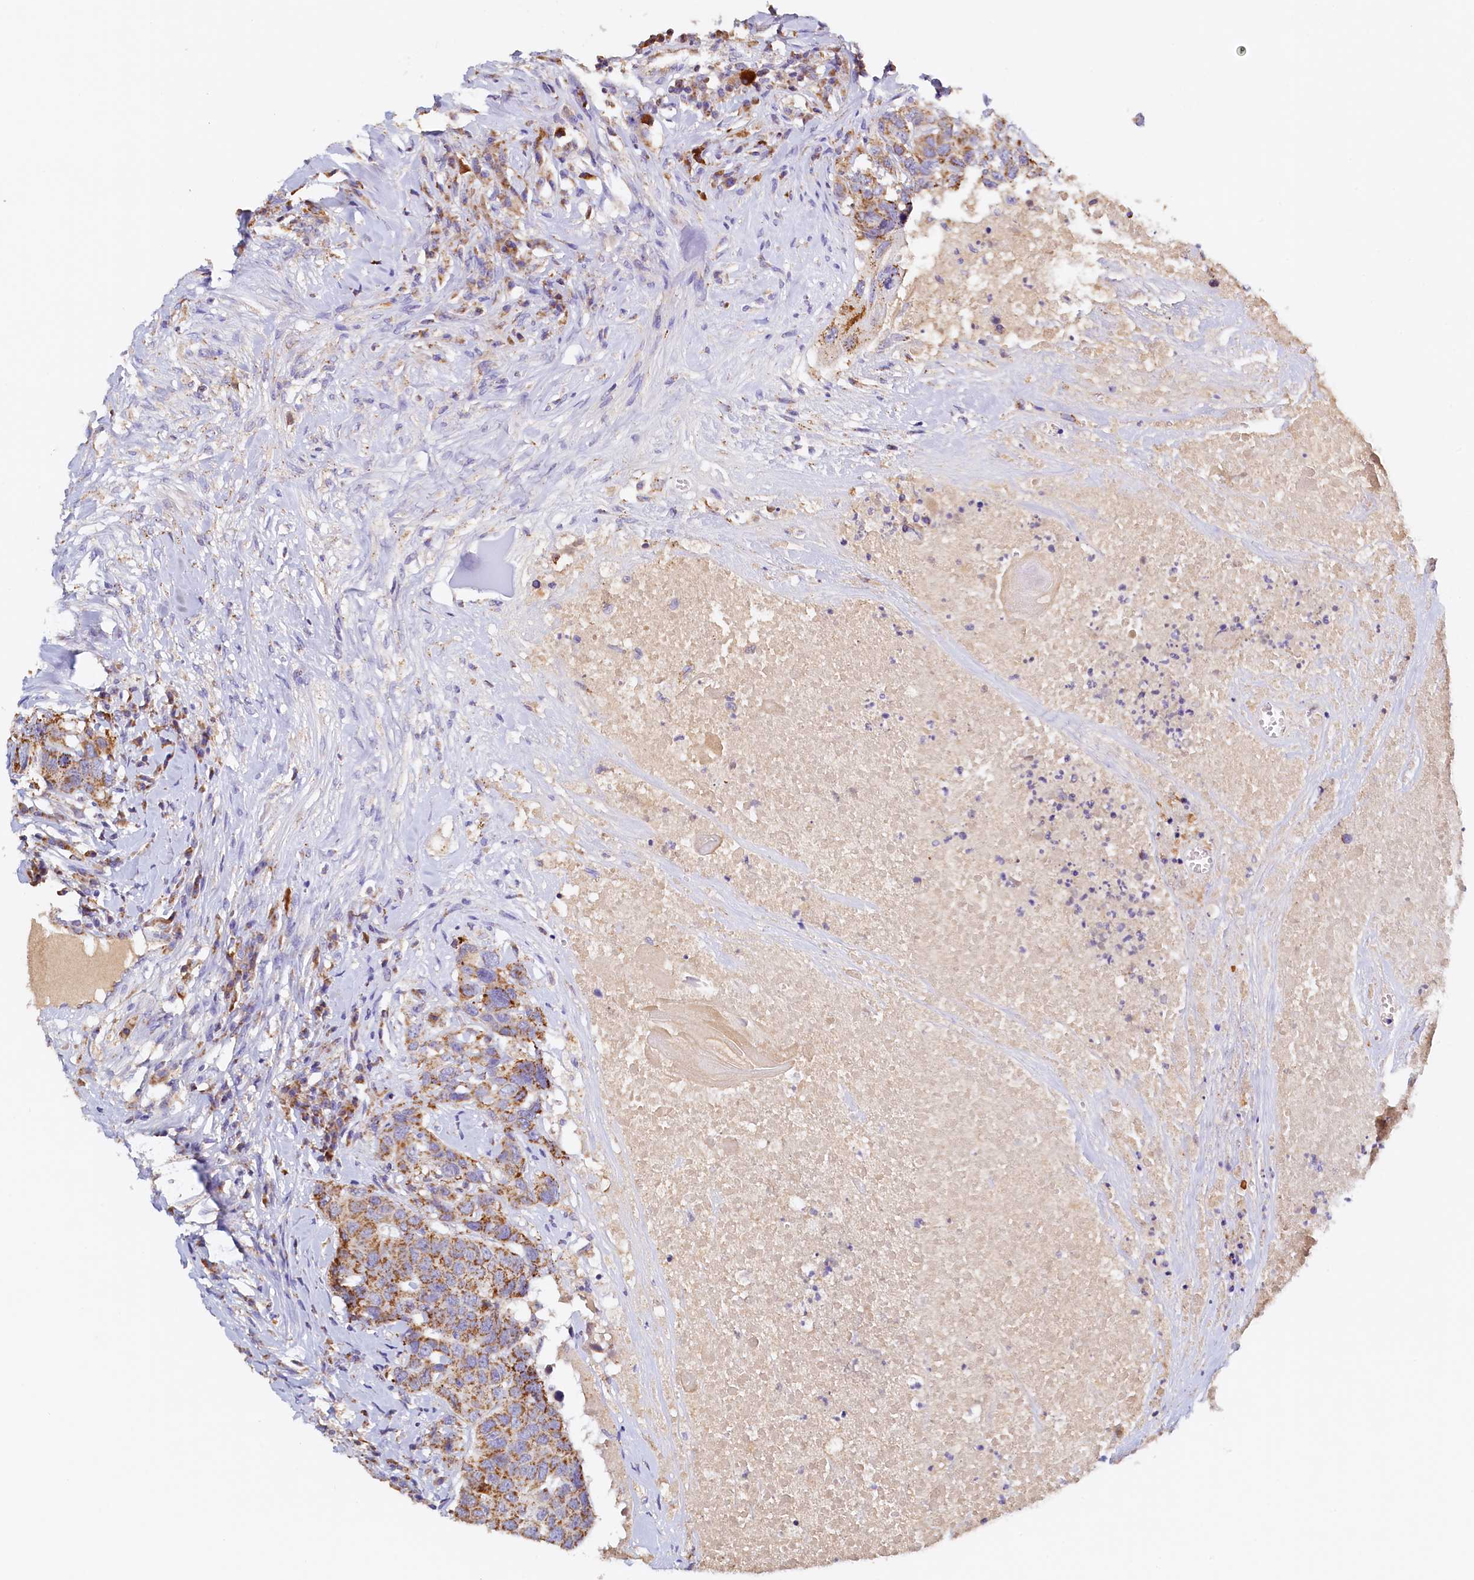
{"staining": {"intensity": "moderate", "quantity": ">75%", "location": "cytoplasmic/membranous"}, "tissue": "head and neck cancer", "cell_type": "Tumor cells", "image_type": "cancer", "snomed": [{"axis": "morphology", "description": "Squamous cell carcinoma, NOS"}, {"axis": "topography", "description": "Head-Neck"}], "caption": "Squamous cell carcinoma (head and neck) stained with DAB immunohistochemistry demonstrates medium levels of moderate cytoplasmic/membranous positivity in about >75% of tumor cells.", "gene": "POC1A", "patient": {"sex": "male", "age": 66}}